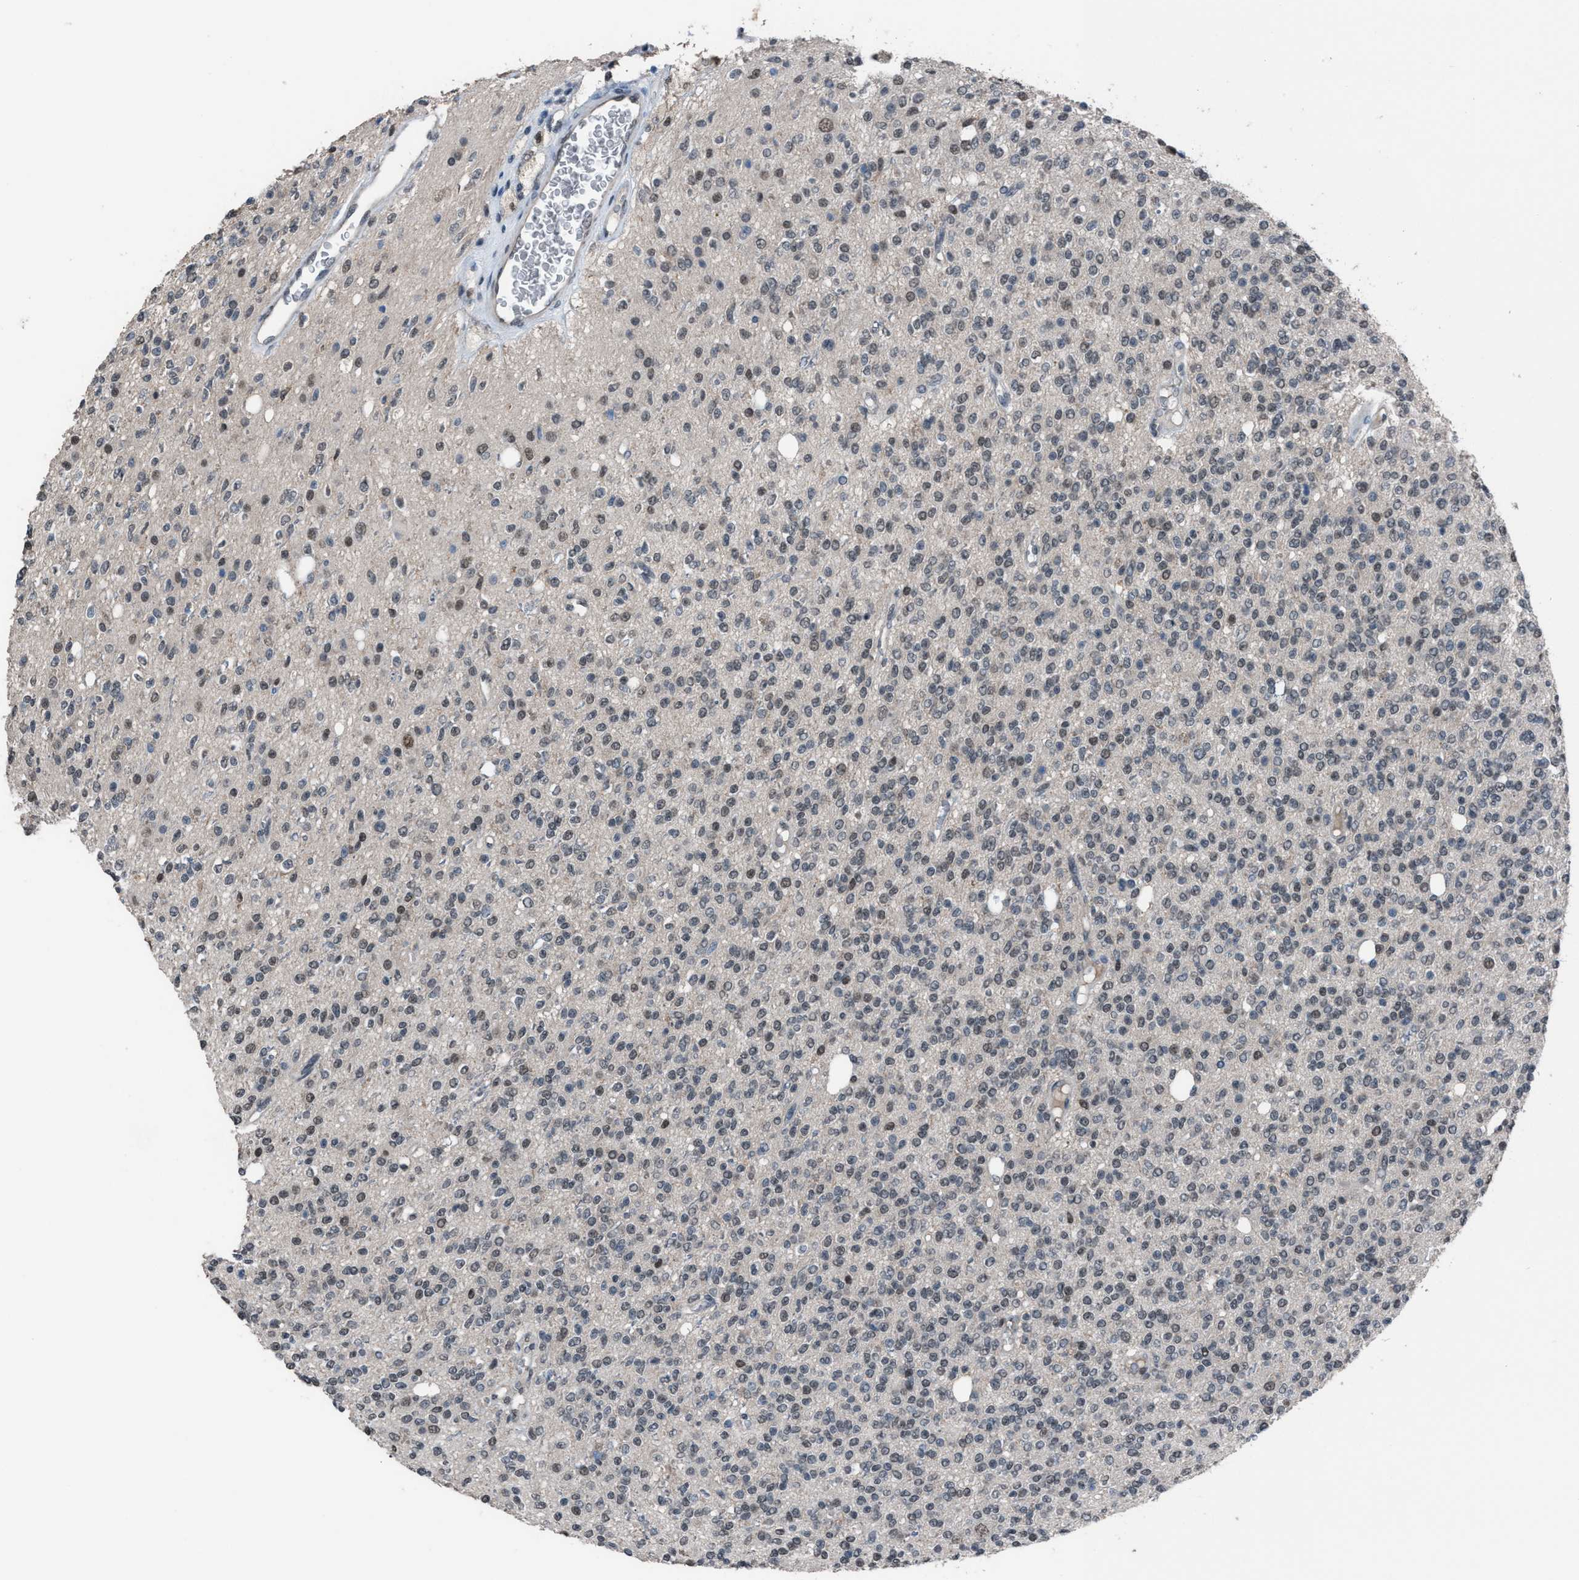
{"staining": {"intensity": "weak", "quantity": "25%-75%", "location": "nuclear"}, "tissue": "glioma", "cell_type": "Tumor cells", "image_type": "cancer", "snomed": [{"axis": "morphology", "description": "Glioma, malignant, High grade"}, {"axis": "topography", "description": "Brain"}], "caption": "Weak nuclear expression for a protein is present in about 25%-75% of tumor cells of glioma using immunohistochemistry.", "gene": "ZNF276", "patient": {"sex": "male", "age": 34}}